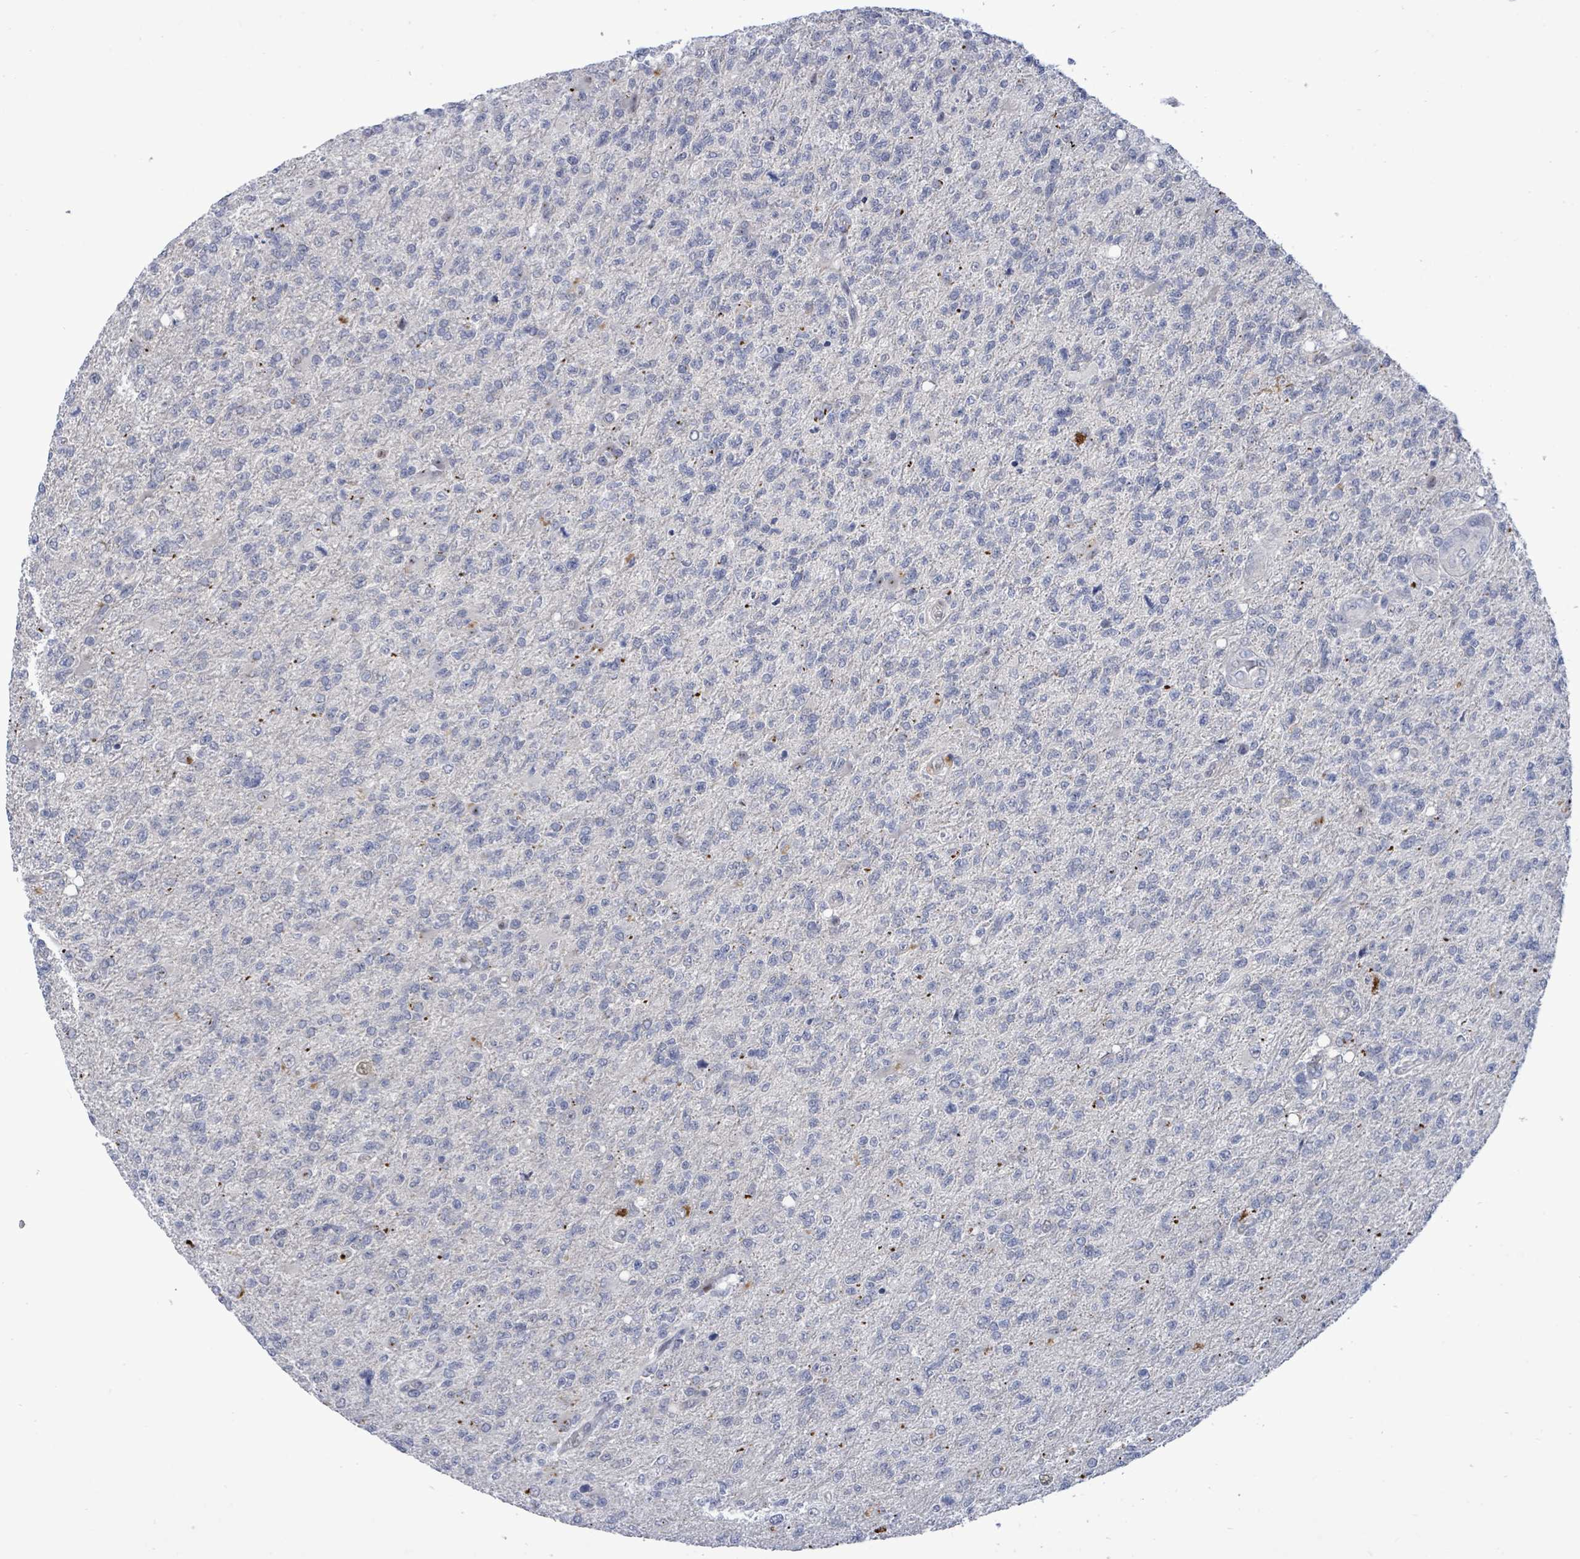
{"staining": {"intensity": "negative", "quantity": "none", "location": "none"}, "tissue": "glioma", "cell_type": "Tumor cells", "image_type": "cancer", "snomed": [{"axis": "morphology", "description": "Glioma, malignant, High grade"}, {"axis": "topography", "description": "Brain"}], "caption": "The IHC photomicrograph has no significant staining in tumor cells of glioma tissue.", "gene": "CT45A5", "patient": {"sex": "male", "age": 56}}